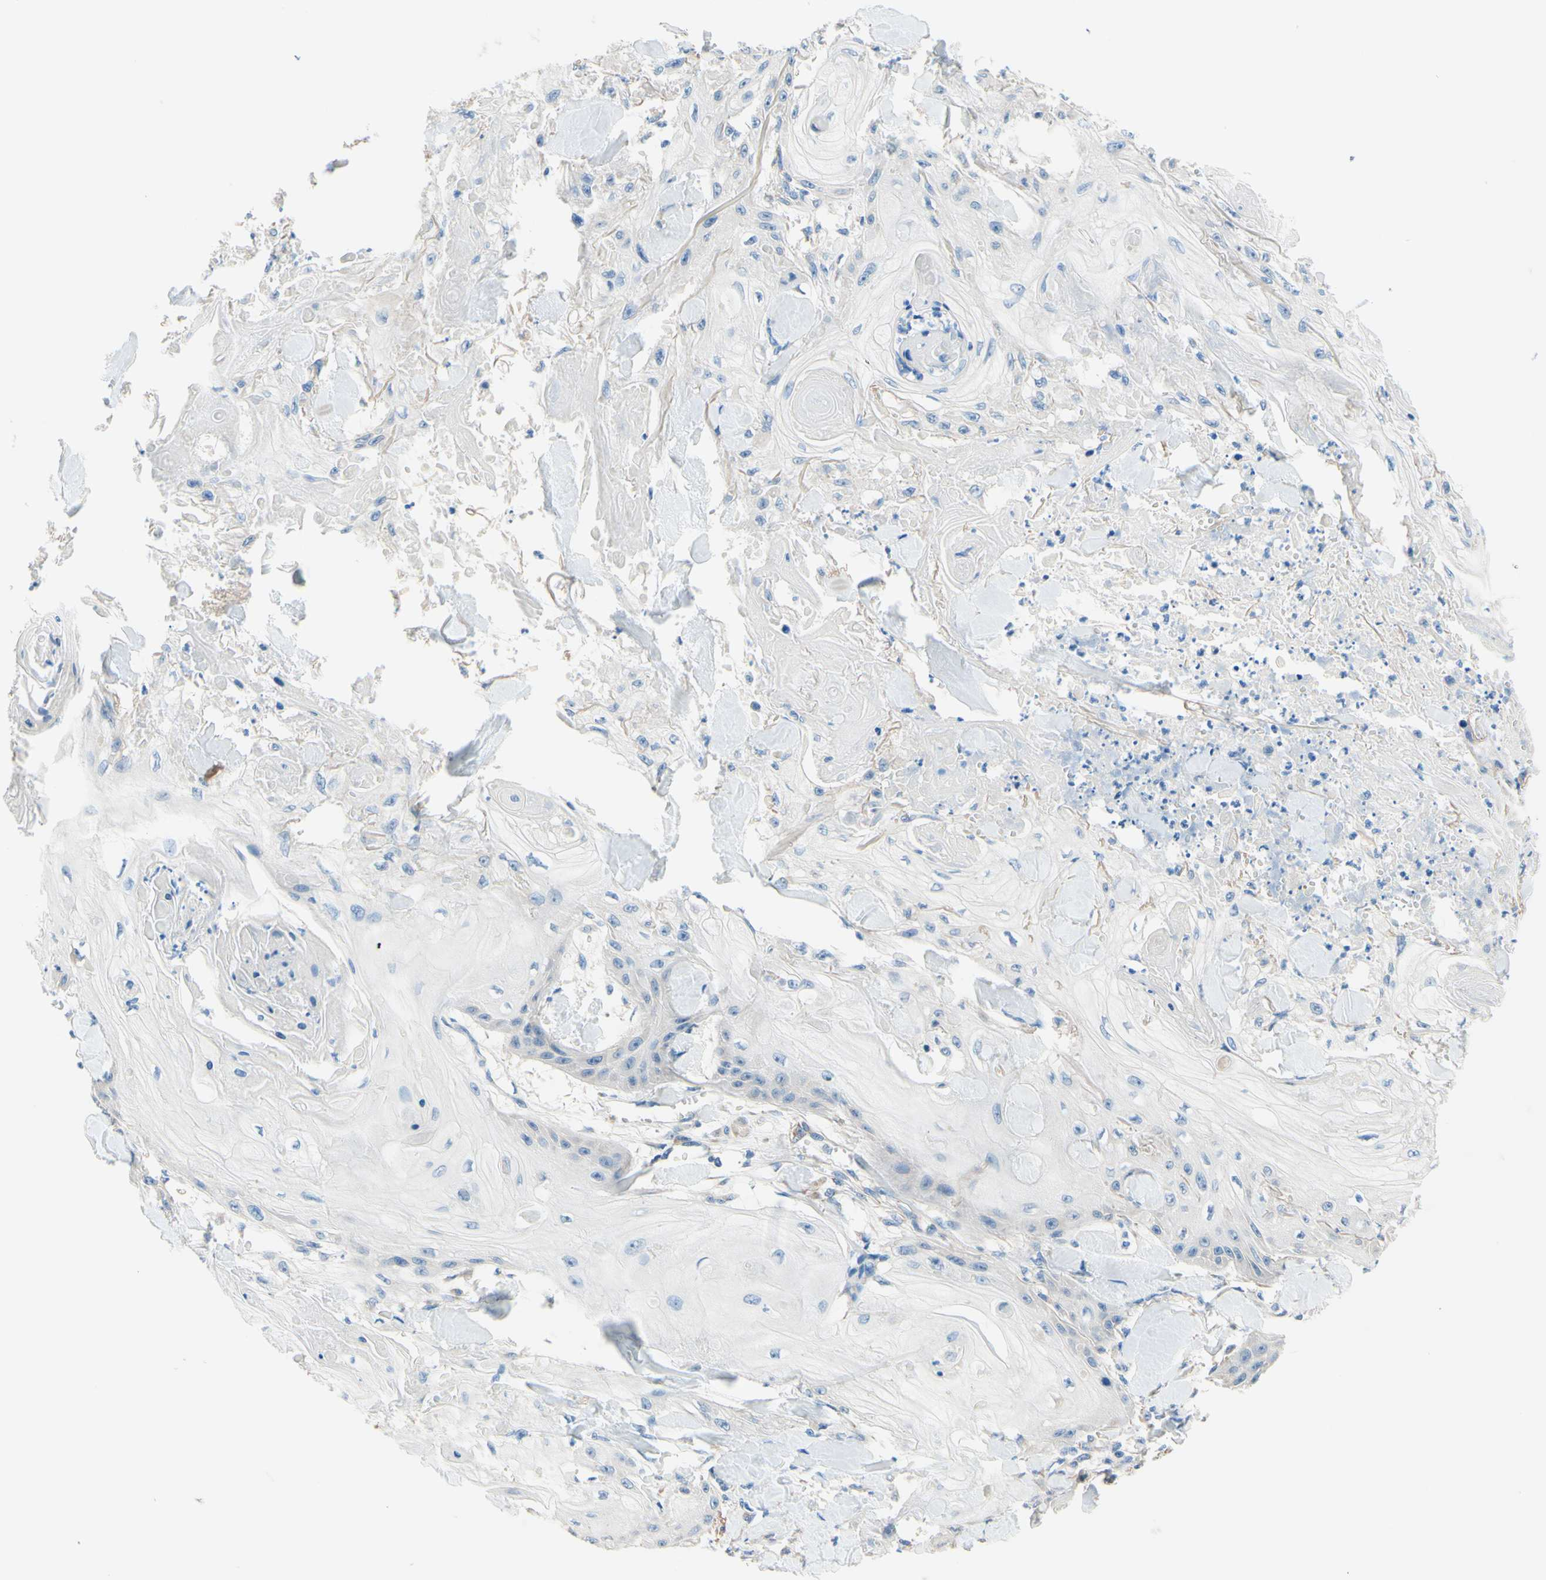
{"staining": {"intensity": "negative", "quantity": "none", "location": "none"}, "tissue": "skin cancer", "cell_type": "Tumor cells", "image_type": "cancer", "snomed": [{"axis": "morphology", "description": "Squamous cell carcinoma, NOS"}, {"axis": "topography", "description": "Skin"}], "caption": "This is an immunohistochemistry (IHC) photomicrograph of human squamous cell carcinoma (skin). There is no positivity in tumor cells.", "gene": "PASD1", "patient": {"sex": "male", "age": 74}}